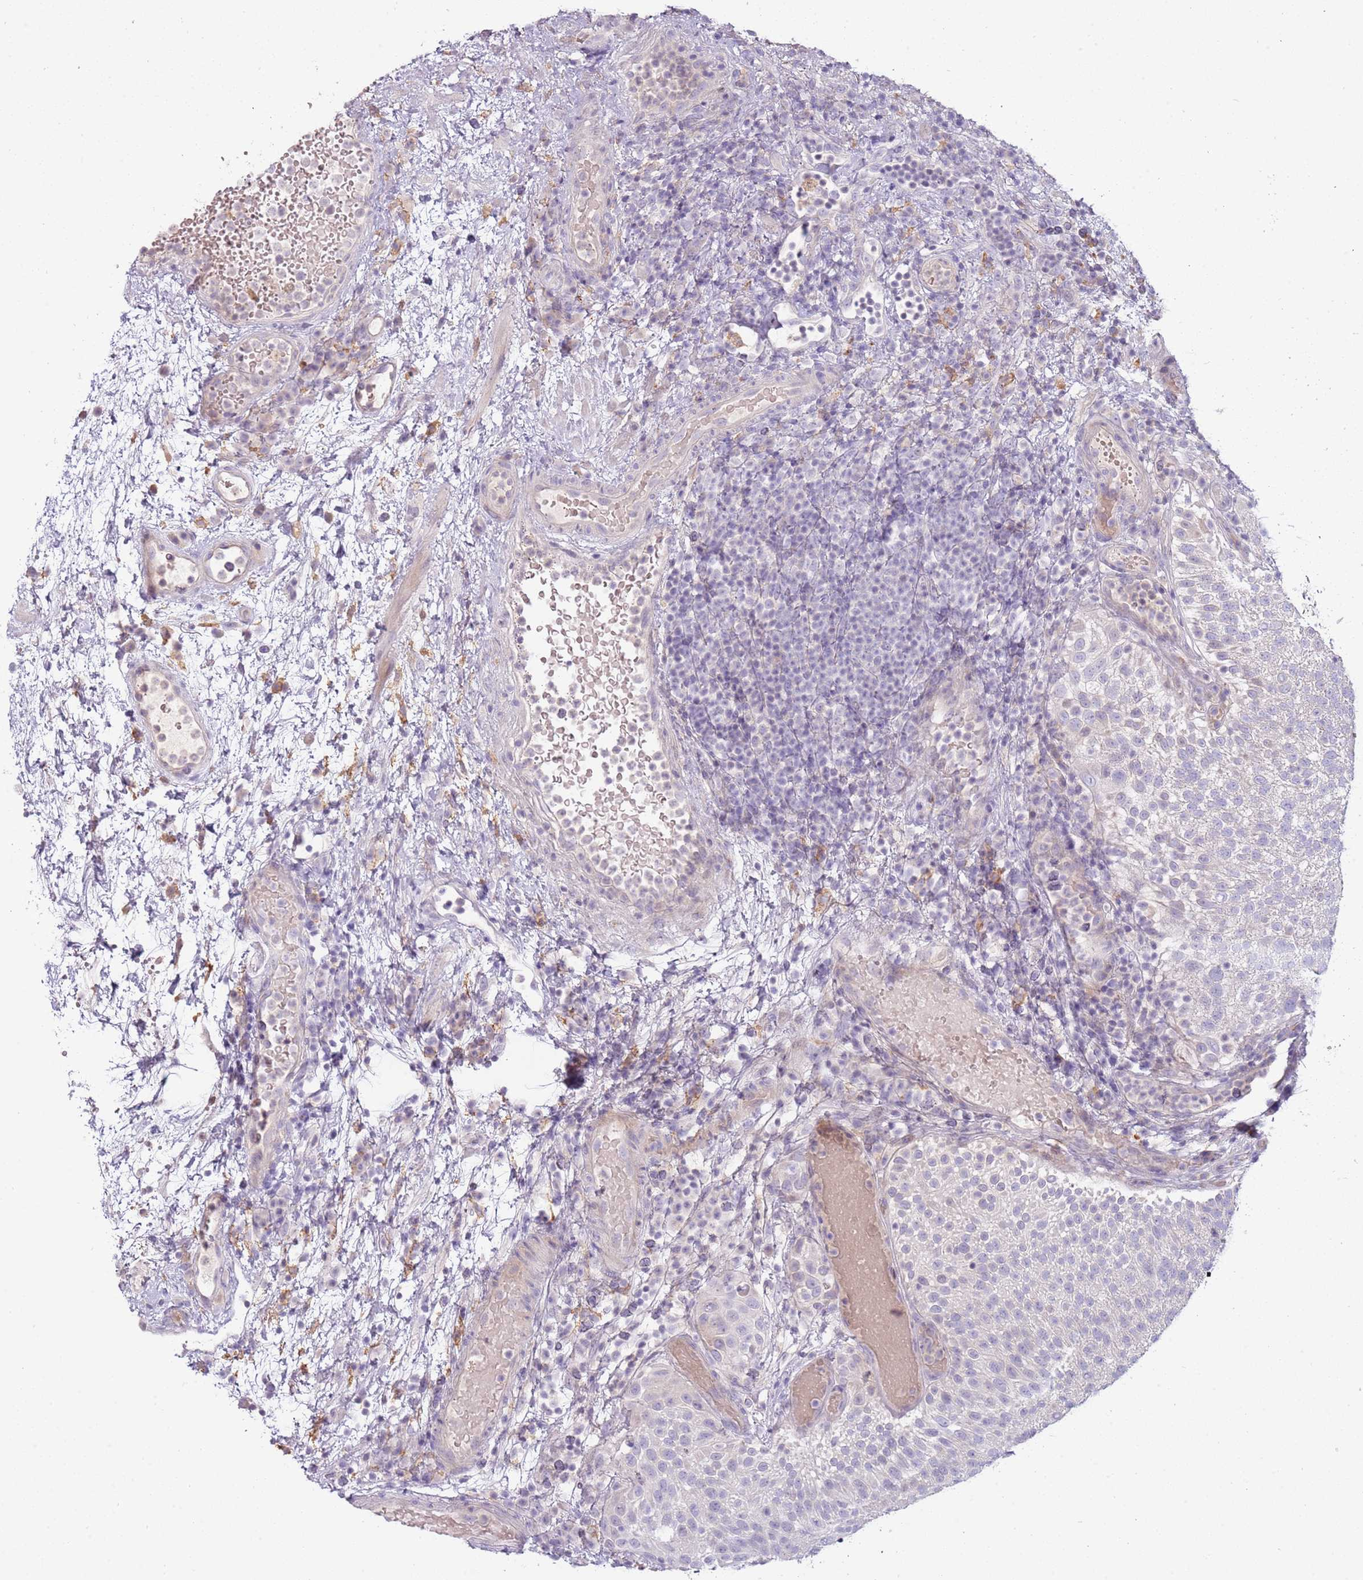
{"staining": {"intensity": "negative", "quantity": "none", "location": "none"}, "tissue": "urothelial cancer", "cell_type": "Tumor cells", "image_type": "cancer", "snomed": [{"axis": "morphology", "description": "Urothelial carcinoma, Low grade"}, {"axis": "topography", "description": "Urinary bladder"}], "caption": "Immunohistochemistry (IHC) of low-grade urothelial carcinoma displays no positivity in tumor cells.", "gene": "ARHGAP5", "patient": {"sex": "male", "age": 78}}